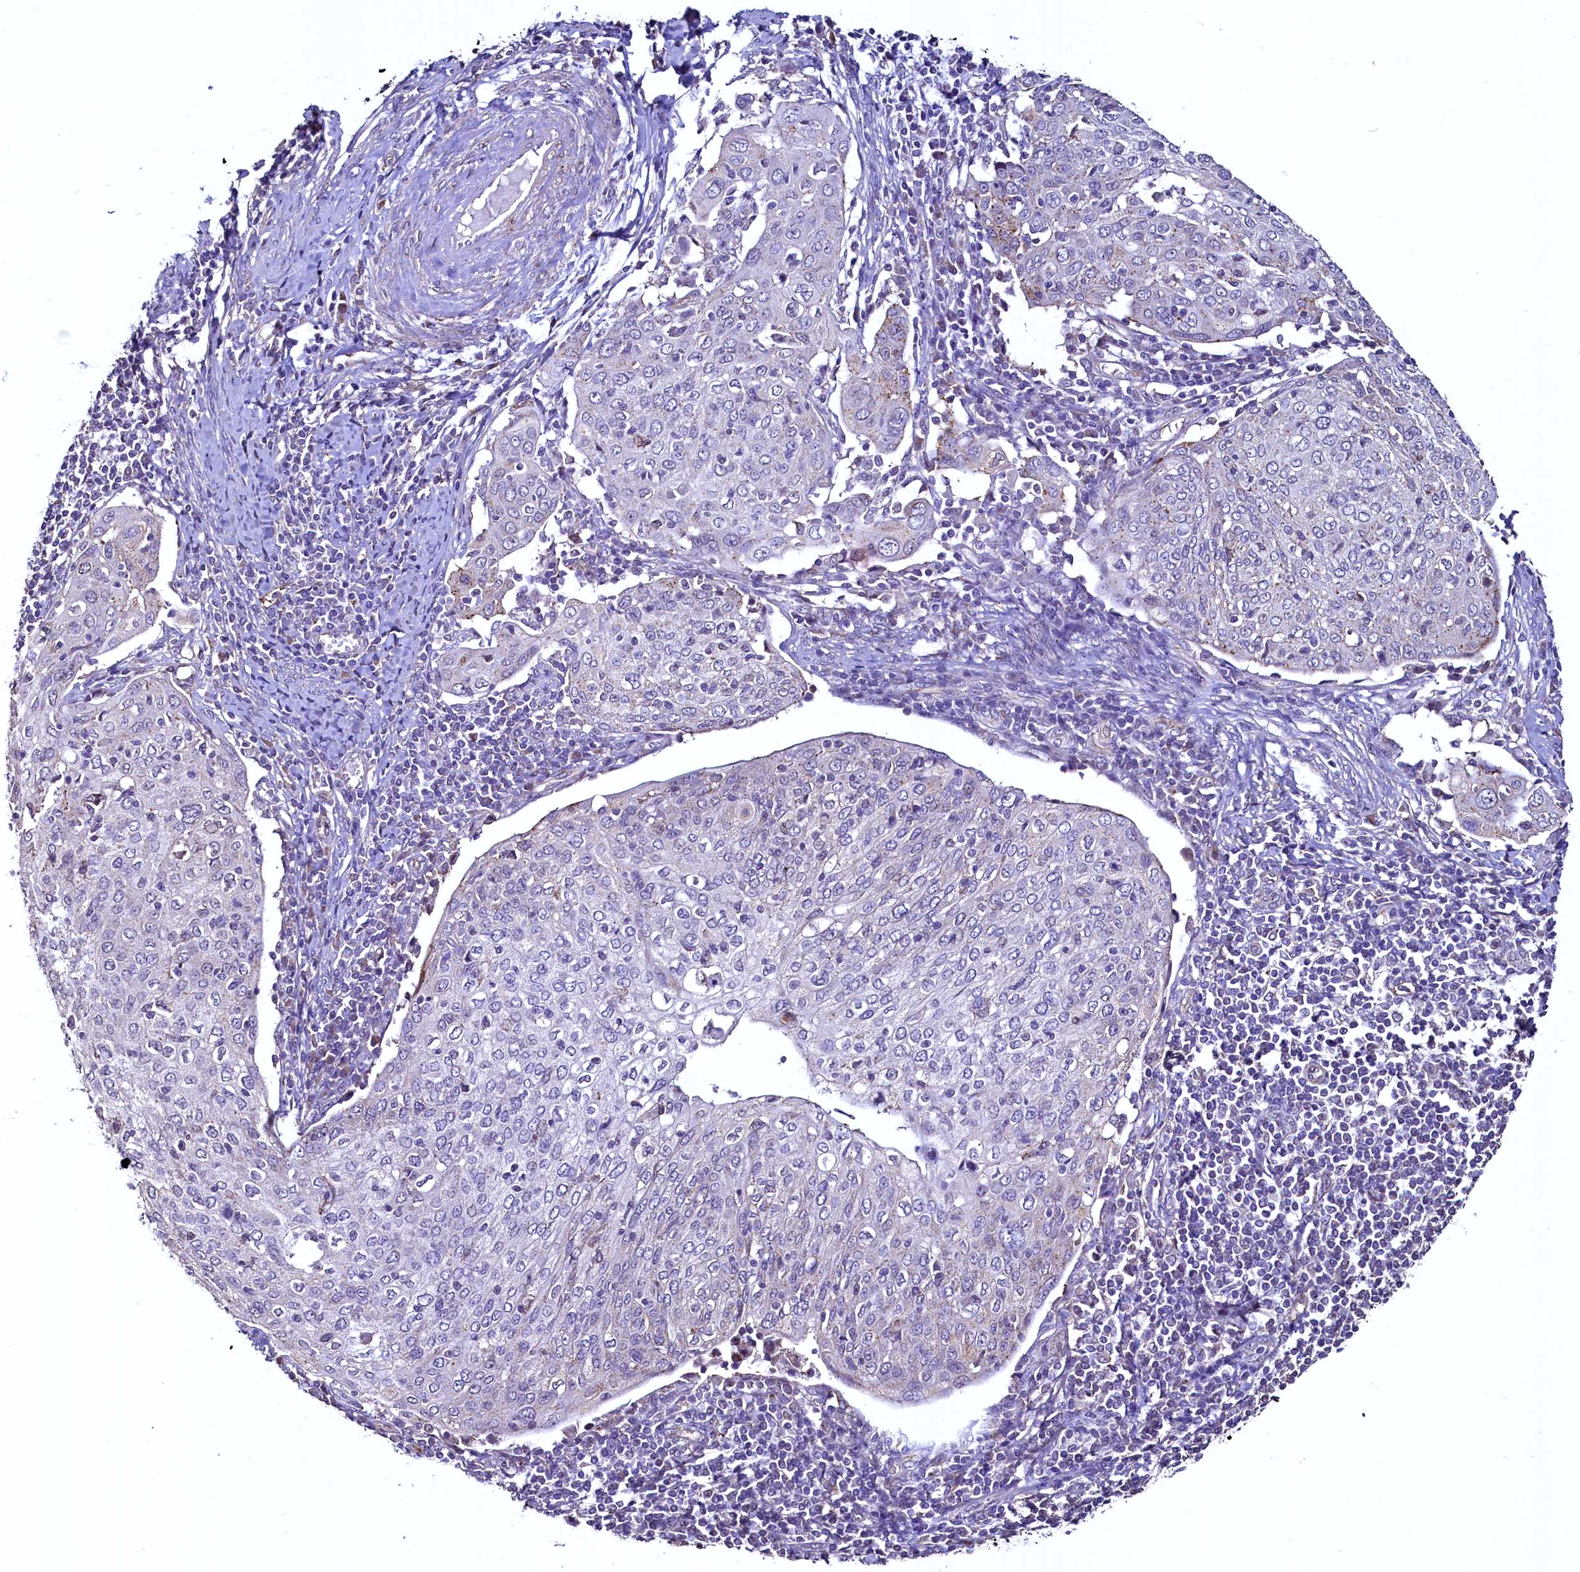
{"staining": {"intensity": "negative", "quantity": "none", "location": "none"}, "tissue": "cervical cancer", "cell_type": "Tumor cells", "image_type": "cancer", "snomed": [{"axis": "morphology", "description": "Squamous cell carcinoma, NOS"}, {"axis": "topography", "description": "Cervix"}], "caption": "There is no significant expression in tumor cells of squamous cell carcinoma (cervical). Brightfield microscopy of IHC stained with DAB (3,3'-diaminobenzidine) (brown) and hematoxylin (blue), captured at high magnification.", "gene": "PALM", "patient": {"sex": "female", "age": 67}}